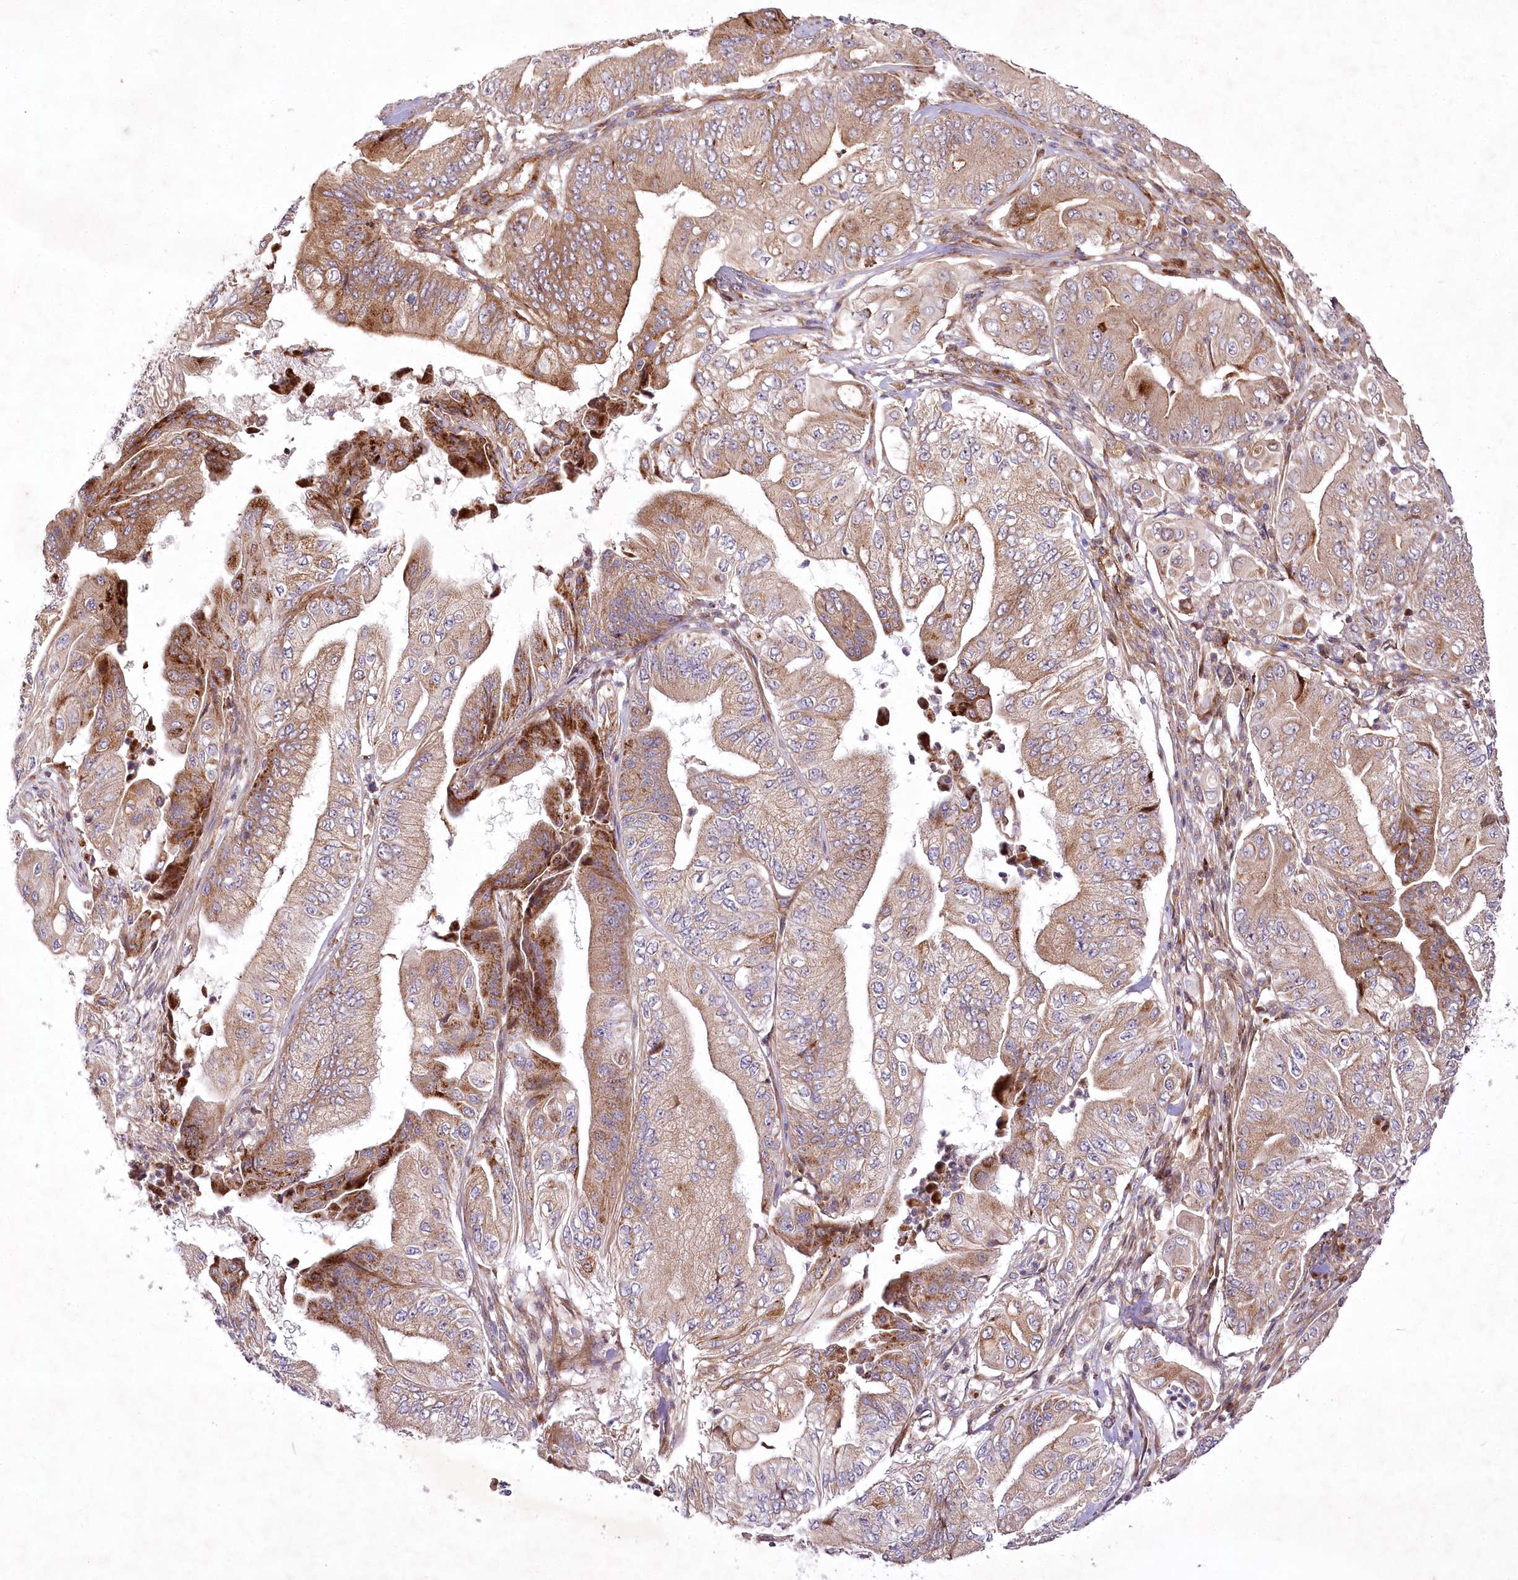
{"staining": {"intensity": "moderate", "quantity": ">75%", "location": "cytoplasmic/membranous"}, "tissue": "pancreatic cancer", "cell_type": "Tumor cells", "image_type": "cancer", "snomed": [{"axis": "morphology", "description": "Adenocarcinoma, NOS"}, {"axis": "topography", "description": "Pancreas"}], "caption": "DAB (3,3'-diaminobenzidine) immunohistochemical staining of pancreatic cancer (adenocarcinoma) exhibits moderate cytoplasmic/membranous protein expression in approximately >75% of tumor cells. (IHC, brightfield microscopy, high magnification).", "gene": "PSTK", "patient": {"sex": "female", "age": 77}}